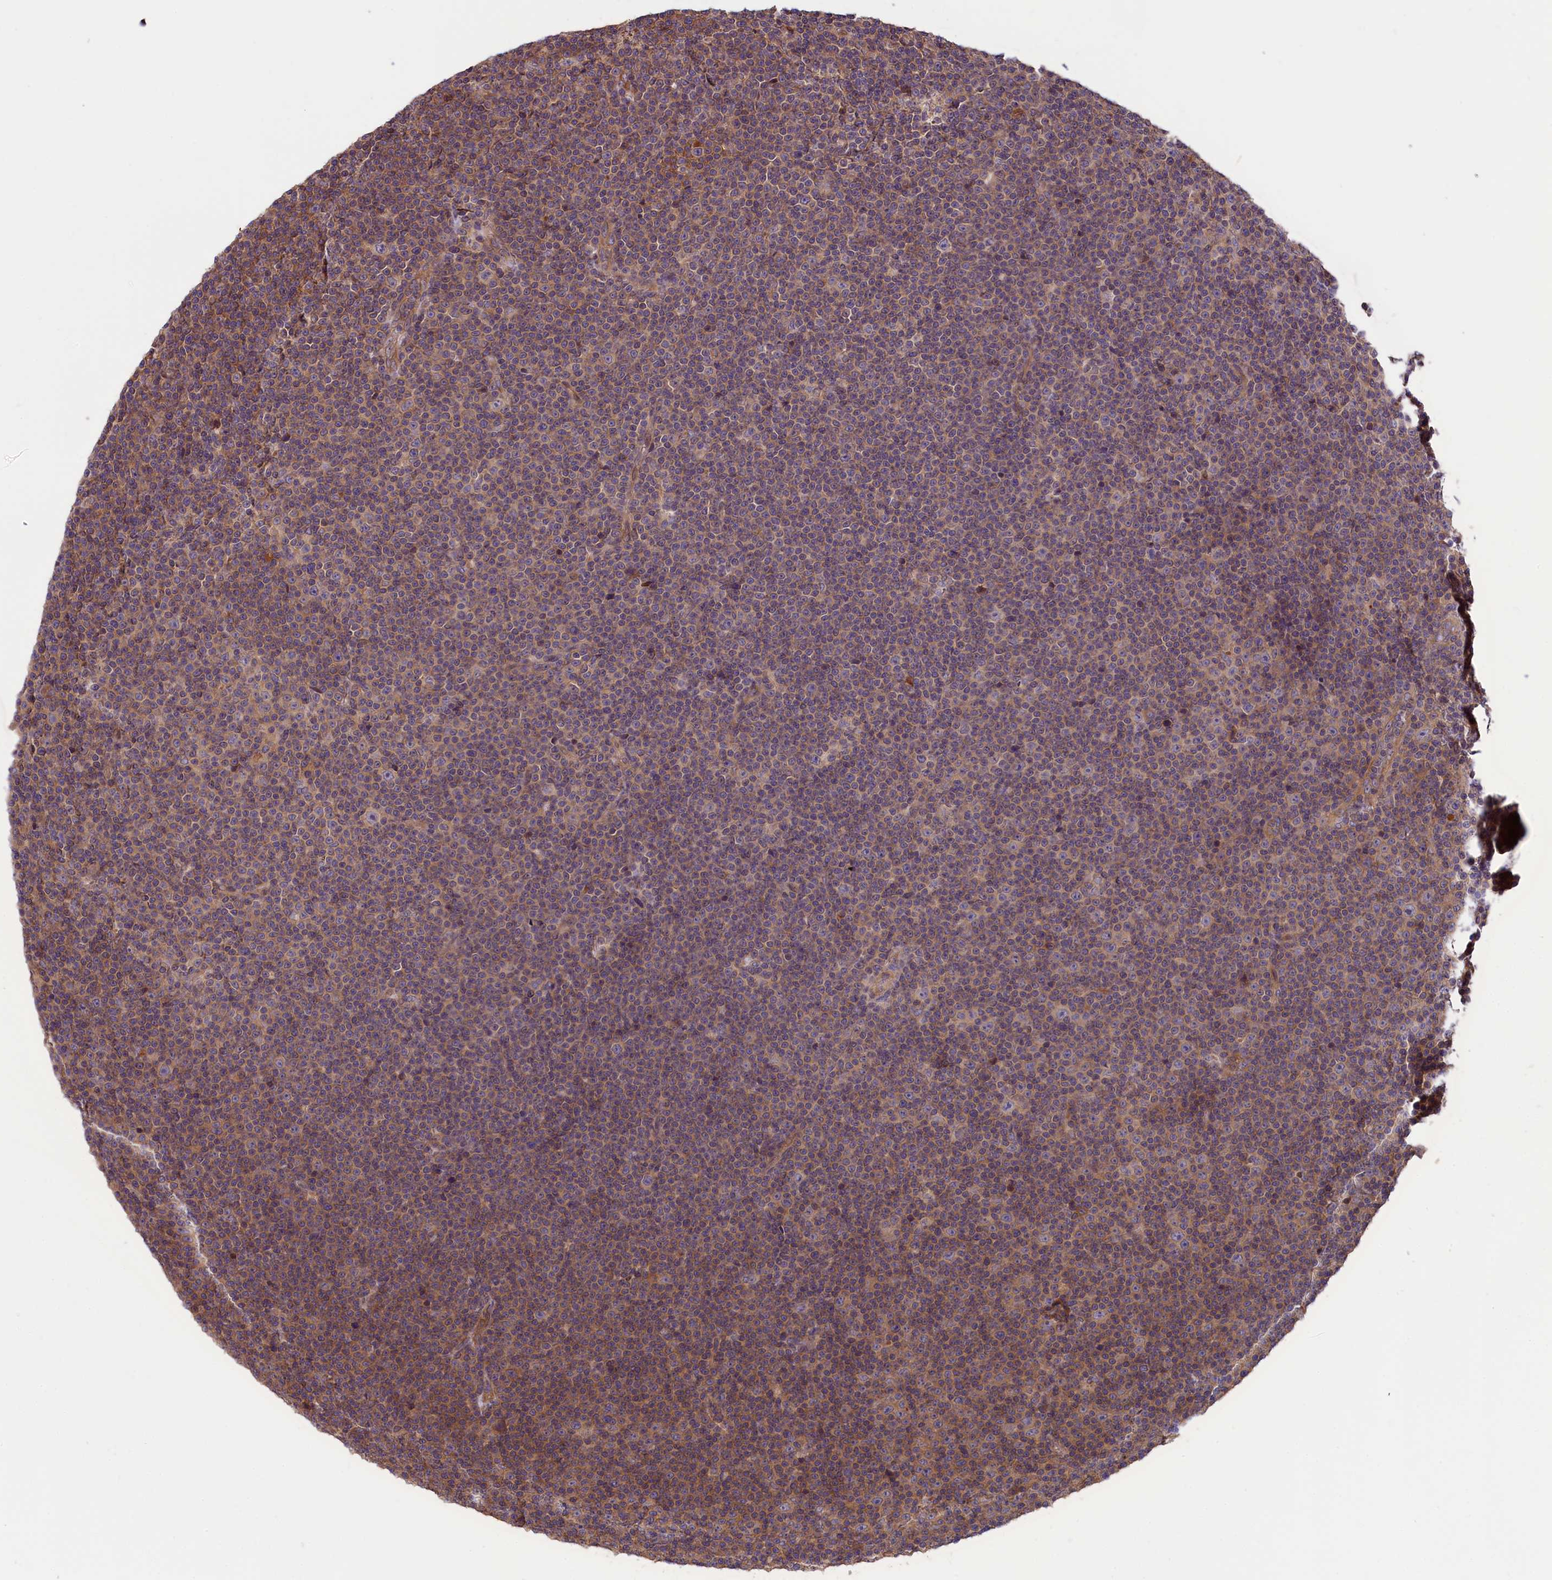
{"staining": {"intensity": "weak", "quantity": "25%-75%", "location": "cytoplasmic/membranous"}, "tissue": "lymphoma", "cell_type": "Tumor cells", "image_type": "cancer", "snomed": [{"axis": "morphology", "description": "Malignant lymphoma, non-Hodgkin's type, Low grade"}, {"axis": "topography", "description": "Lymph node"}], "caption": "Protein staining of lymphoma tissue demonstrates weak cytoplasmic/membranous staining in approximately 25%-75% of tumor cells. Ihc stains the protein in brown and the nuclei are stained blue.", "gene": "SETD6", "patient": {"sex": "female", "age": 67}}